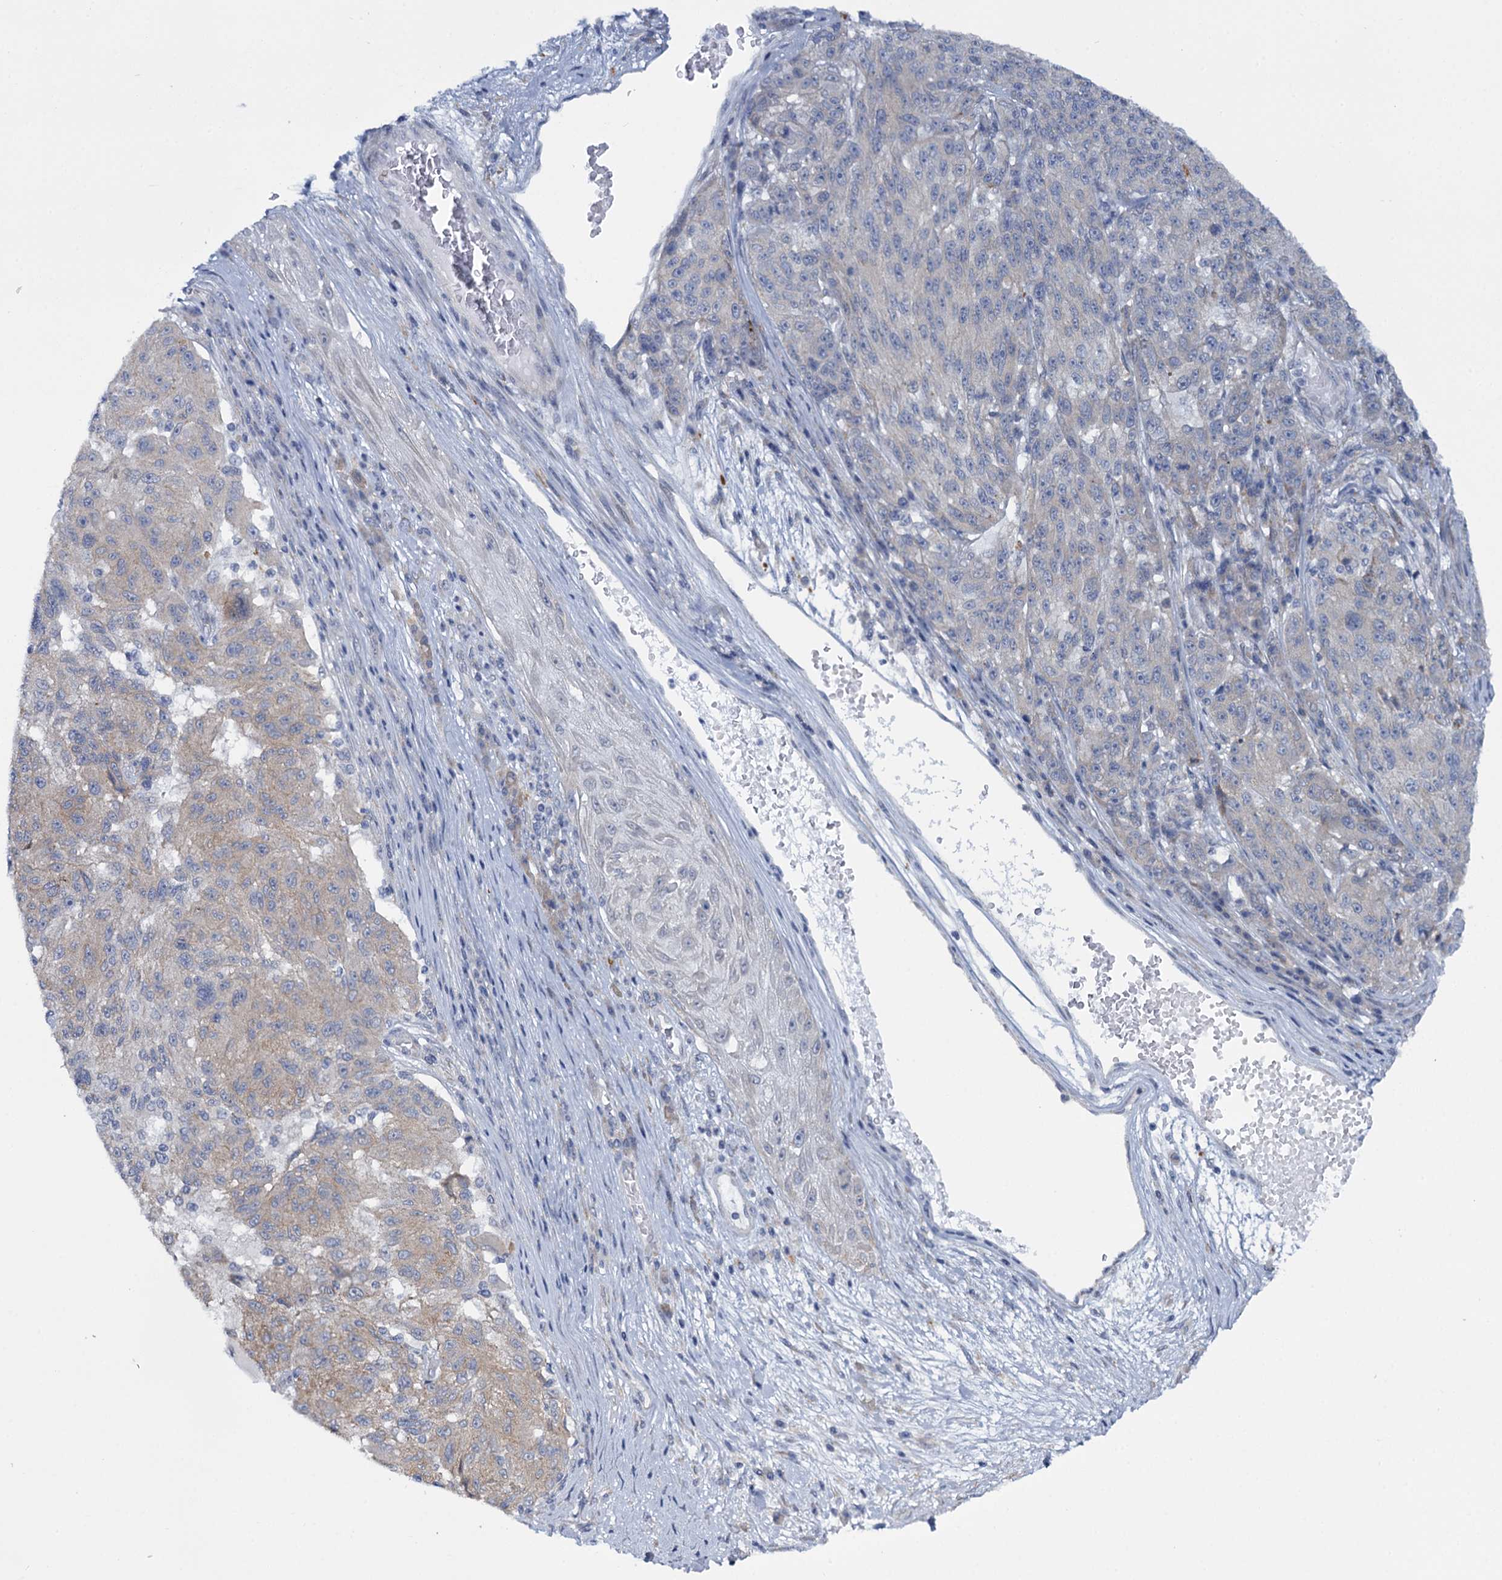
{"staining": {"intensity": "negative", "quantity": "none", "location": "none"}, "tissue": "melanoma", "cell_type": "Tumor cells", "image_type": "cancer", "snomed": [{"axis": "morphology", "description": "Malignant melanoma, NOS"}, {"axis": "topography", "description": "Skin"}], "caption": "Tumor cells show no significant protein staining in malignant melanoma. Nuclei are stained in blue.", "gene": "MBLAC2", "patient": {"sex": "male", "age": 53}}